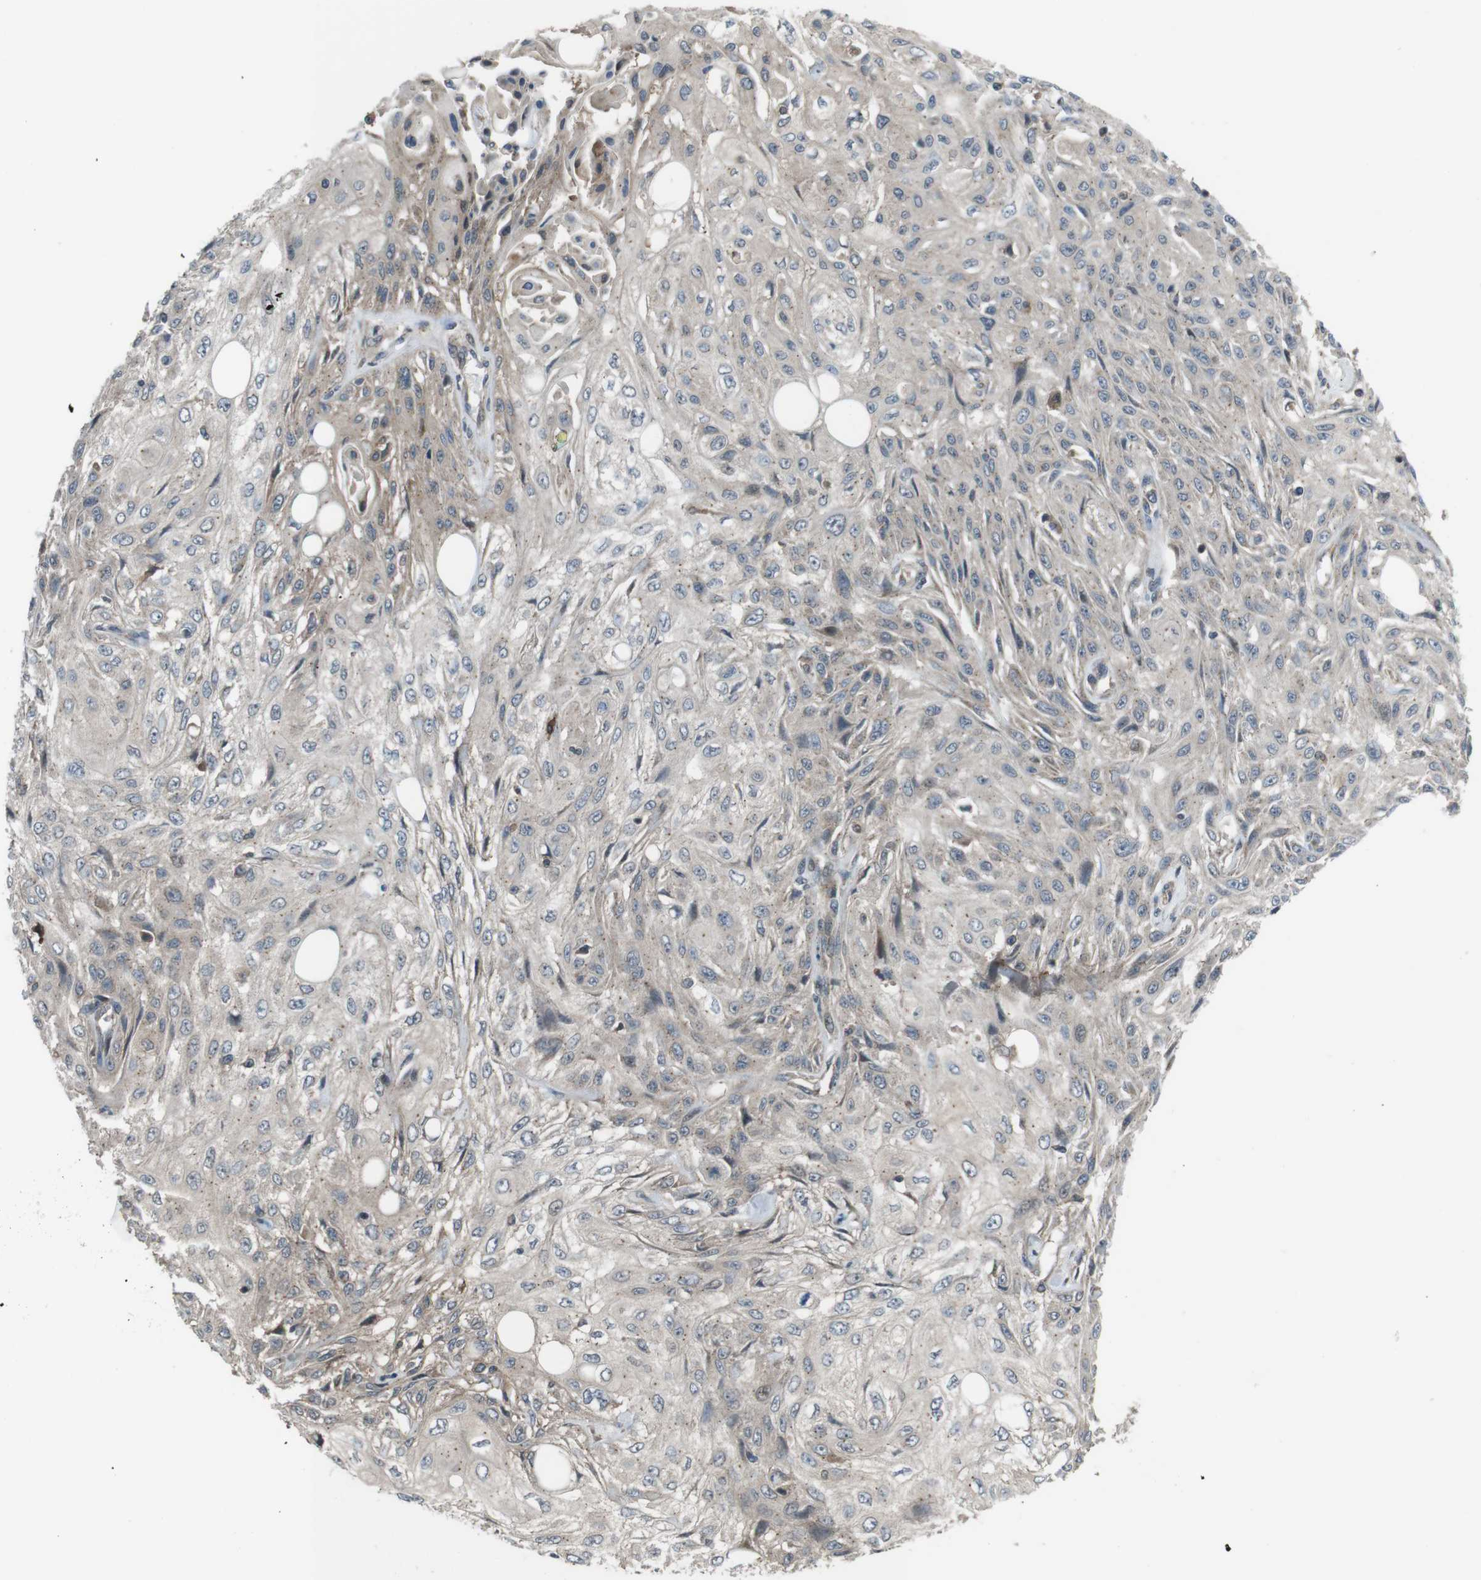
{"staining": {"intensity": "negative", "quantity": "none", "location": "none"}, "tissue": "skin cancer", "cell_type": "Tumor cells", "image_type": "cancer", "snomed": [{"axis": "morphology", "description": "Squamous cell carcinoma, NOS"}, {"axis": "topography", "description": "Skin"}], "caption": "Skin cancer (squamous cell carcinoma) was stained to show a protein in brown. There is no significant expression in tumor cells. Brightfield microscopy of IHC stained with DAB (brown) and hematoxylin (blue), captured at high magnification.", "gene": "SLC22A23", "patient": {"sex": "male", "age": 75}}